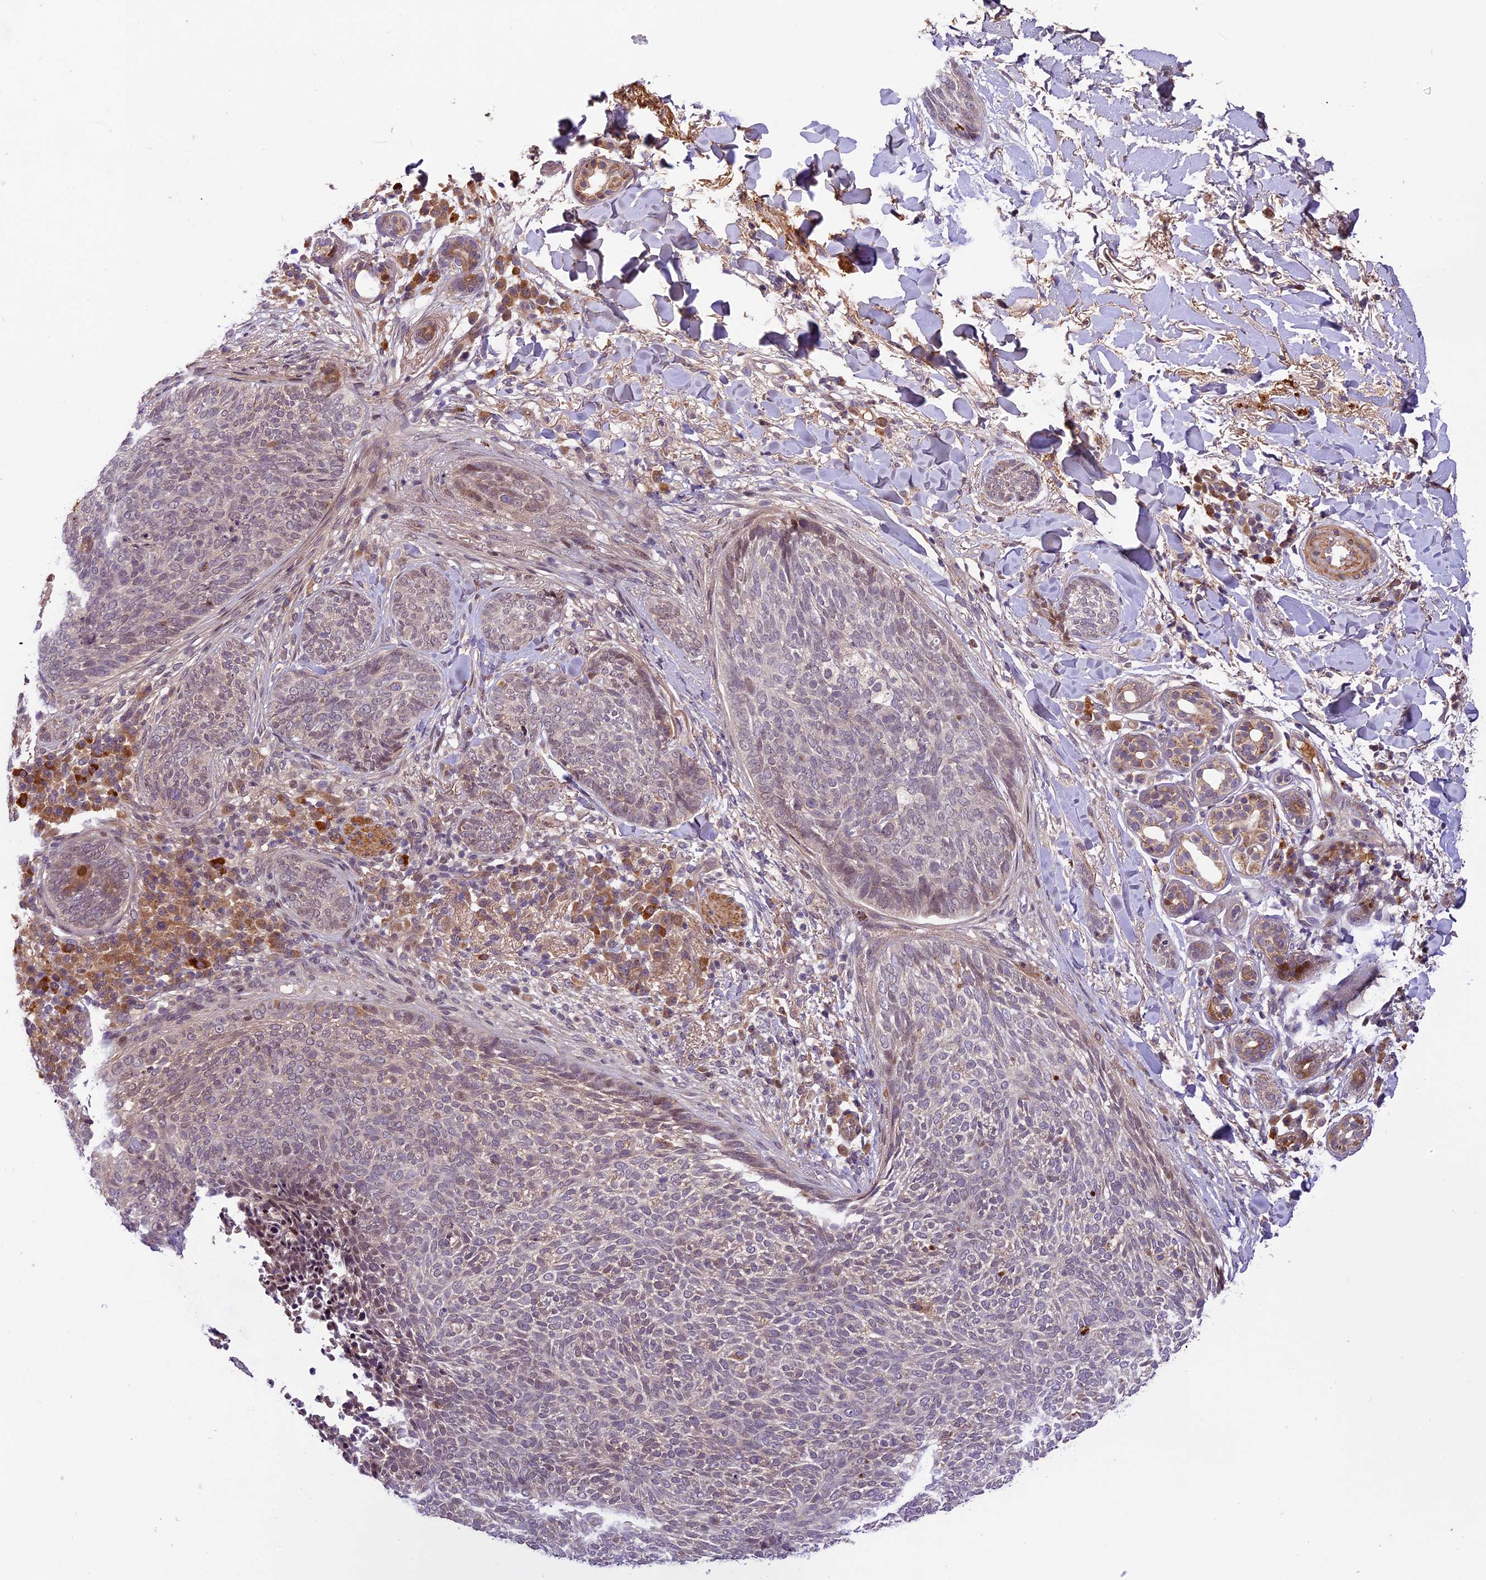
{"staining": {"intensity": "weak", "quantity": "25%-75%", "location": "nuclear"}, "tissue": "skin cancer", "cell_type": "Tumor cells", "image_type": "cancer", "snomed": [{"axis": "morphology", "description": "Basal cell carcinoma"}, {"axis": "topography", "description": "Skin"}], "caption": "Protein expression analysis of human skin cancer (basal cell carcinoma) reveals weak nuclear expression in about 25%-75% of tumor cells.", "gene": "NEK8", "patient": {"sex": "male", "age": 85}}